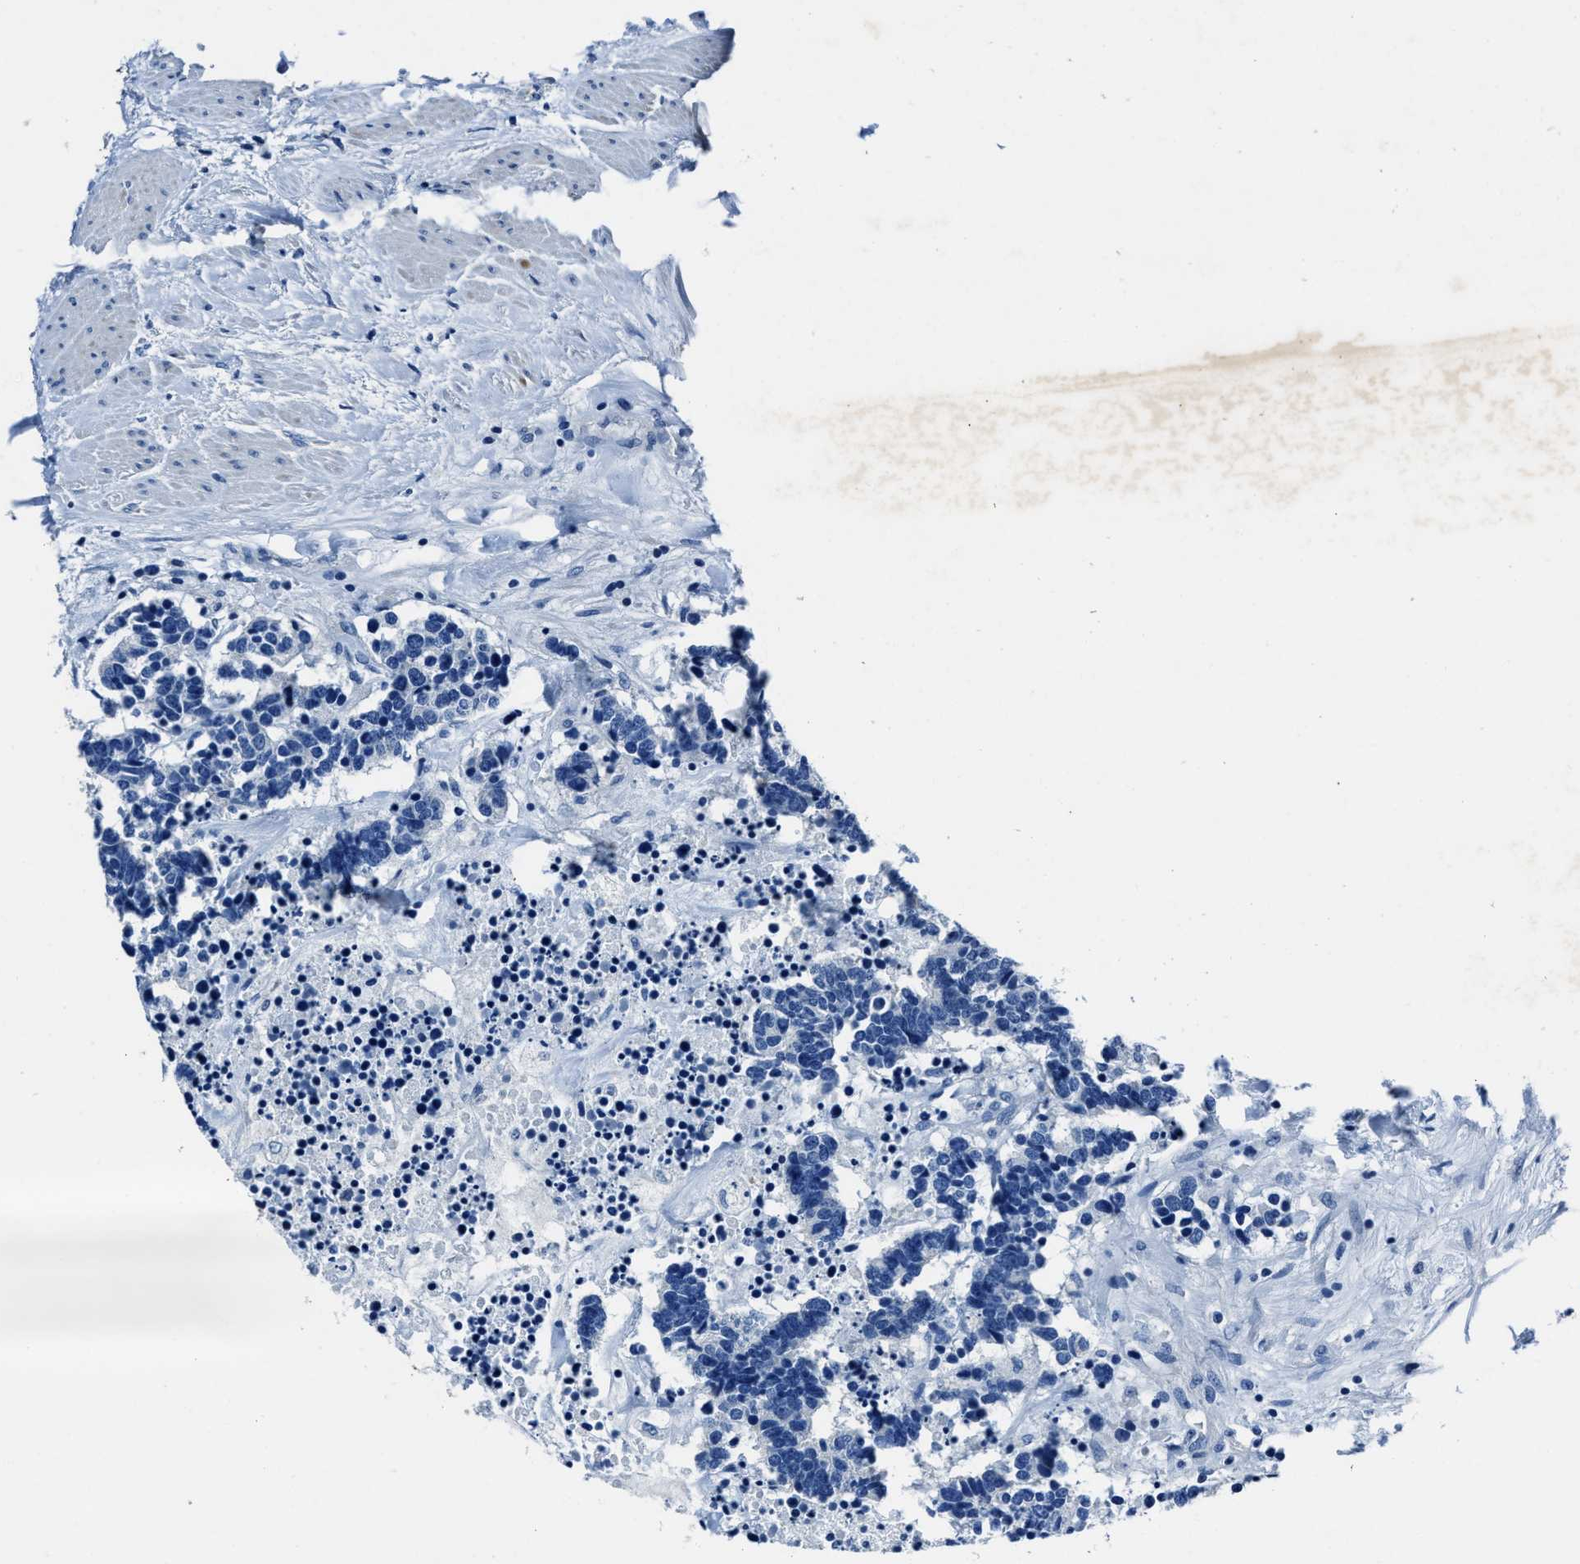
{"staining": {"intensity": "negative", "quantity": "none", "location": "none"}, "tissue": "carcinoid", "cell_type": "Tumor cells", "image_type": "cancer", "snomed": [{"axis": "morphology", "description": "Carcinoma, NOS"}, {"axis": "morphology", "description": "Carcinoid, malignant, NOS"}, {"axis": "topography", "description": "Urinary bladder"}], "caption": "The photomicrograph displays no significant expression in tumor cells of carcinoid. The staining is performed using DAB (3,3'-diaminobenzidine) brown chromogen with nuclei counter-stained in using hematoxylin.", "gene": "NACAD", "patient": {"sex": "male", "age": 57}}